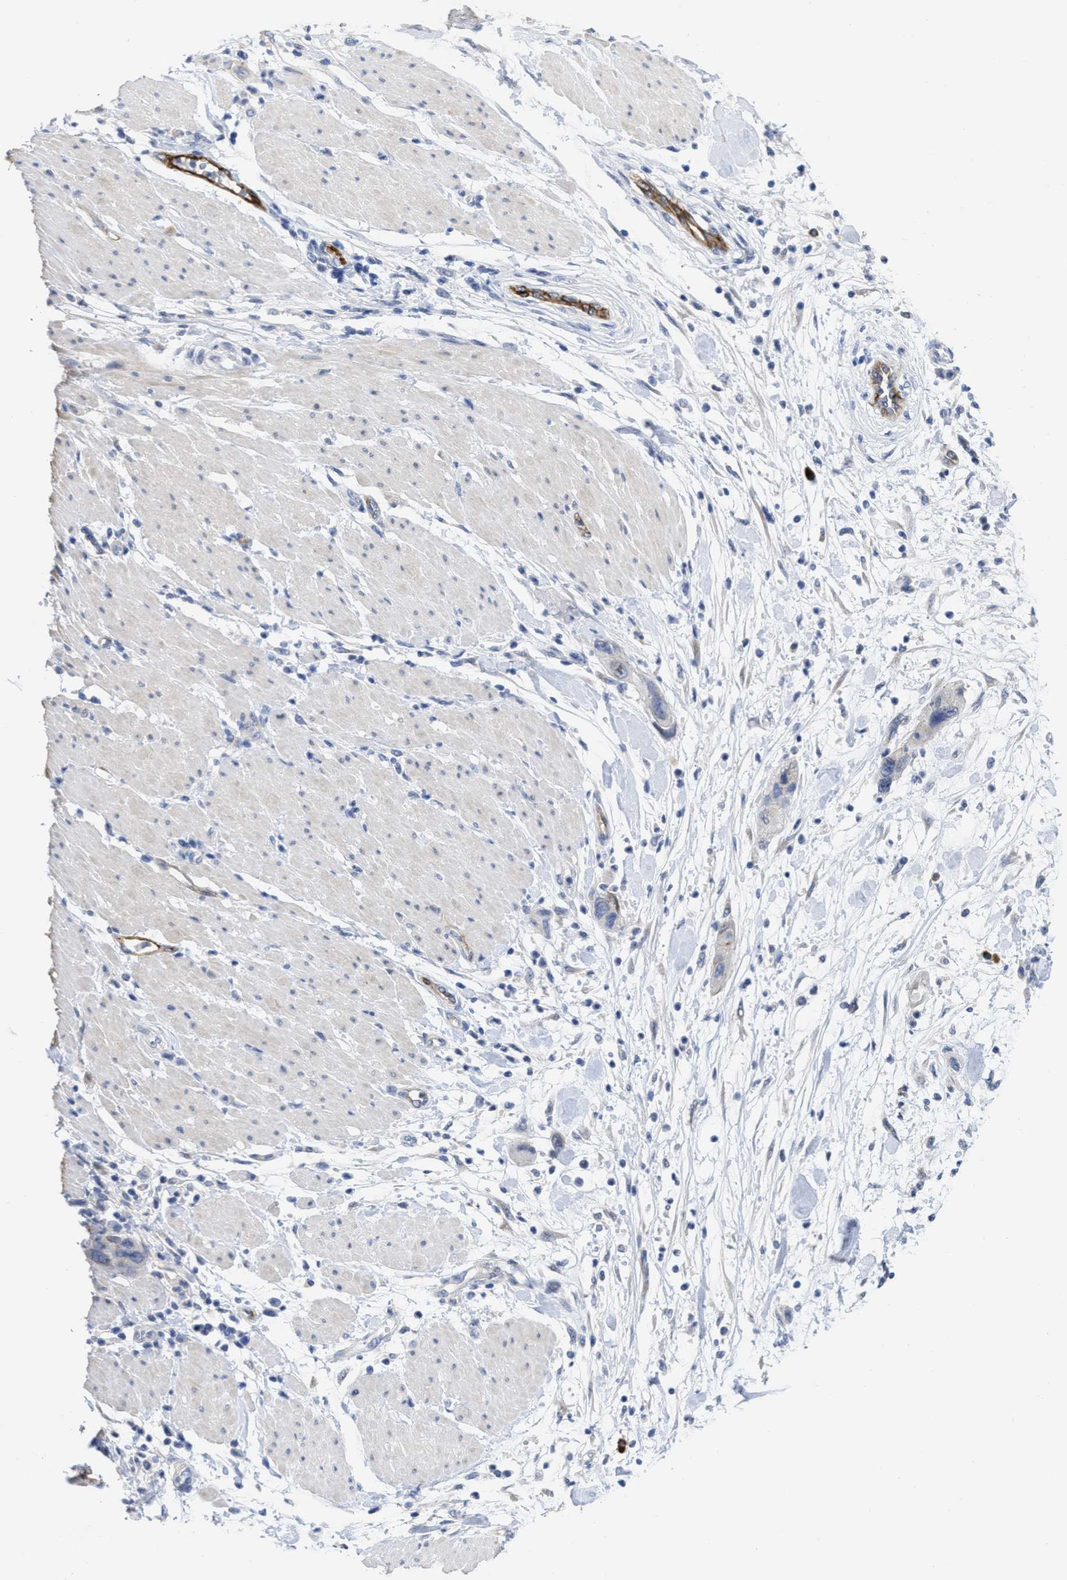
{"staining": {"intensity": "negative", "quantity": "none", "location": "none"}, "tissue": "pancreatic cancer", "cell_type": "Tumor cells", "image_type": "cancer", "snomed": [{"axis": "morphology", "description": "Normal tissue, NOS"}, {"axis": "morphology", "description": "Adenocarcinoma, NOS"}, {"axis": "topography", "description": "Pancreas"}], "caption": "Pancreatic cancer was stained to show a protein in brown. There is no significant expression in tumor cells.", "gene": "ACKR1", "patient": {"sex": "female", "age": 71}}